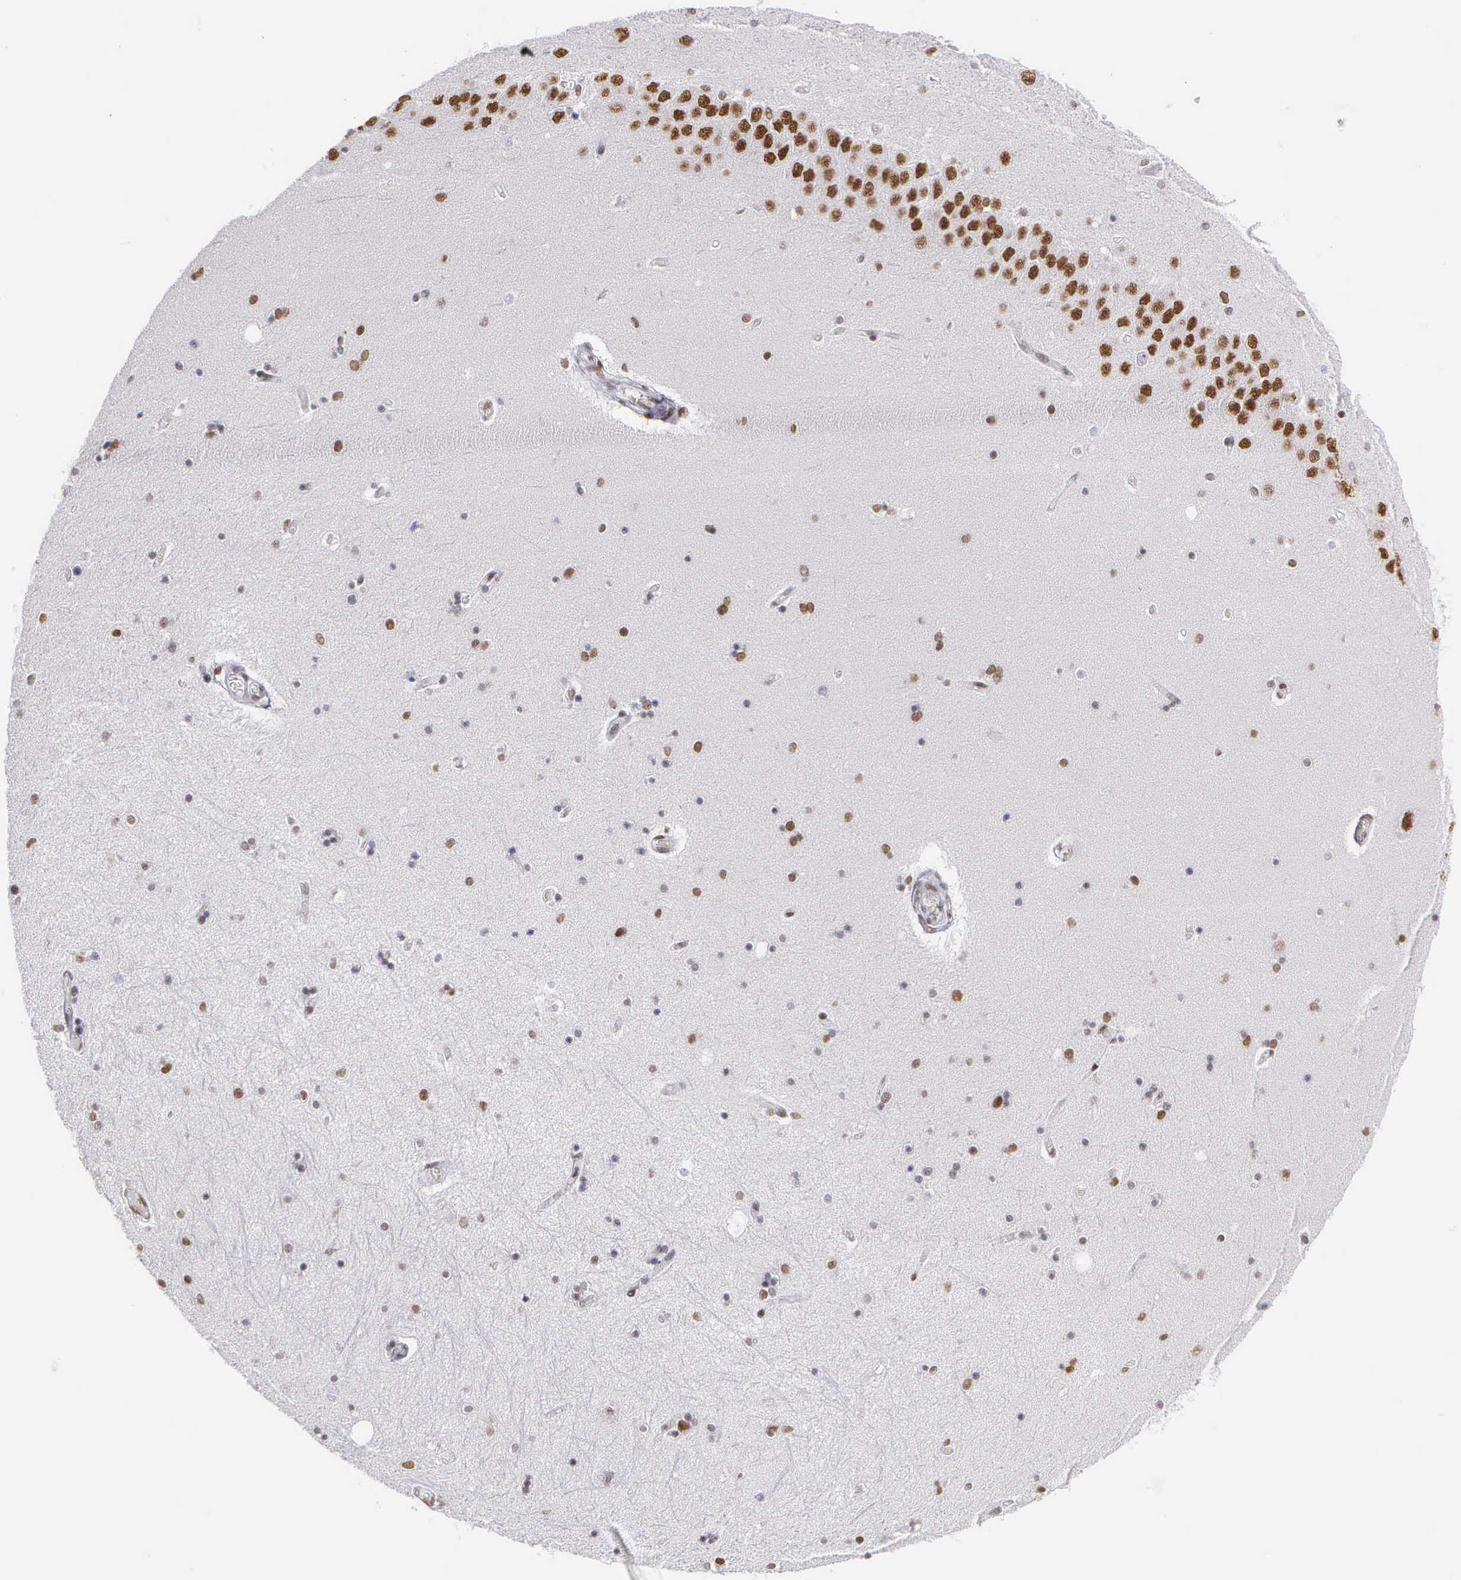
{"staining": {"intensity": "negative", "quantity": "none", "location": "none"}, "tissue": "hippocampus", "cell_type": "Glial cells", "image_type": "normal", "snomed": [{"axis": "morphology", "description": "Normal tissue, NOS"}, {"axis": "topography", "description": "Hippocampus"}], "caption": "Immunohistochemistry image of normal hippocampus stained for a protein (brown), which reveals no staining in glial cells.", "gene": "CSTF2", "patient": {"sex": "female", "age": 54}}